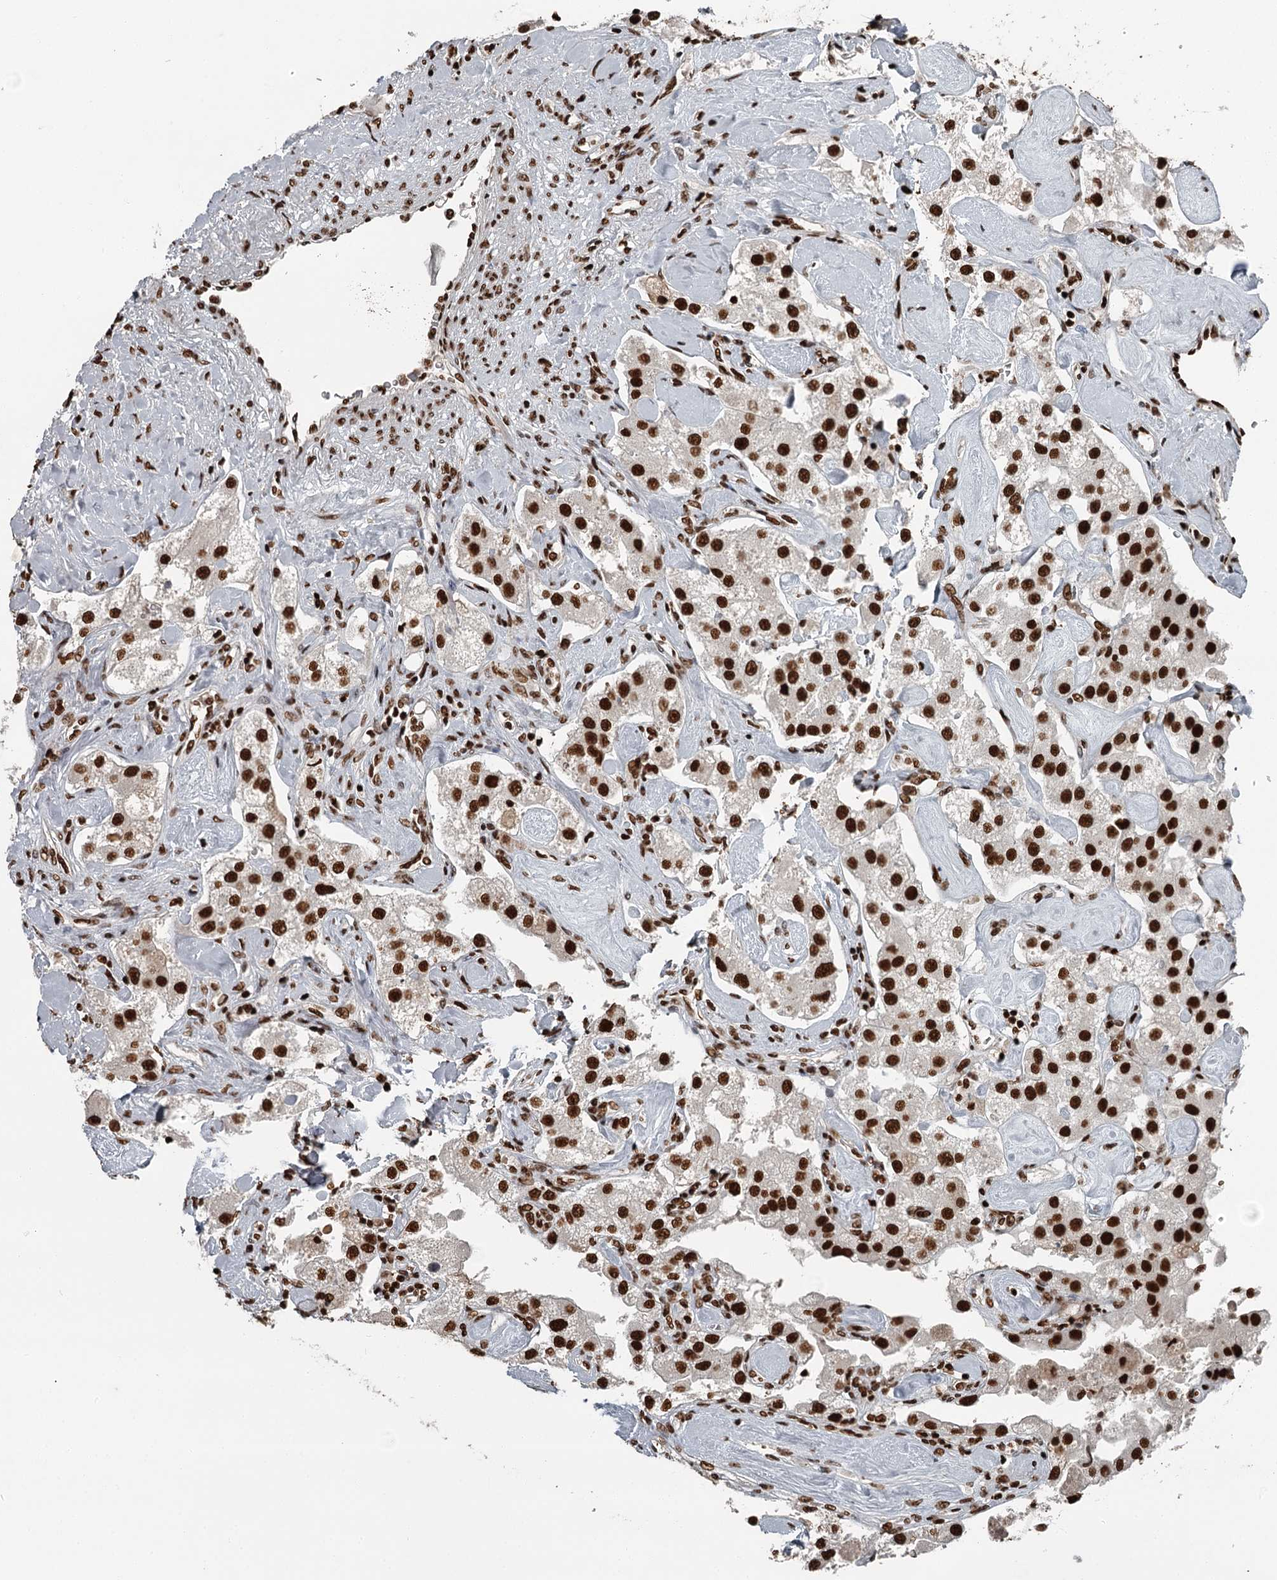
{"staining": {"intensity": "strong", "quantity": ">75%", "location": "nuclear"}, "tissue": "carcinoid", "cell_type": "Tumor cells", "image_type": "cancer", "snomed": [{"axis": "morphology", "description": "Carcinoid, malignant, NOS"}, {"axis": "topography", "description": "Pancreas"}], "caption": "There is high levels of strong nuclear staining in tumor cells of carcinoid (malignant), as demonstrated by immunohistochemical staining (brown color).", "gene": "RBBP7", "patient": {"sex": "male", "age": 41}}